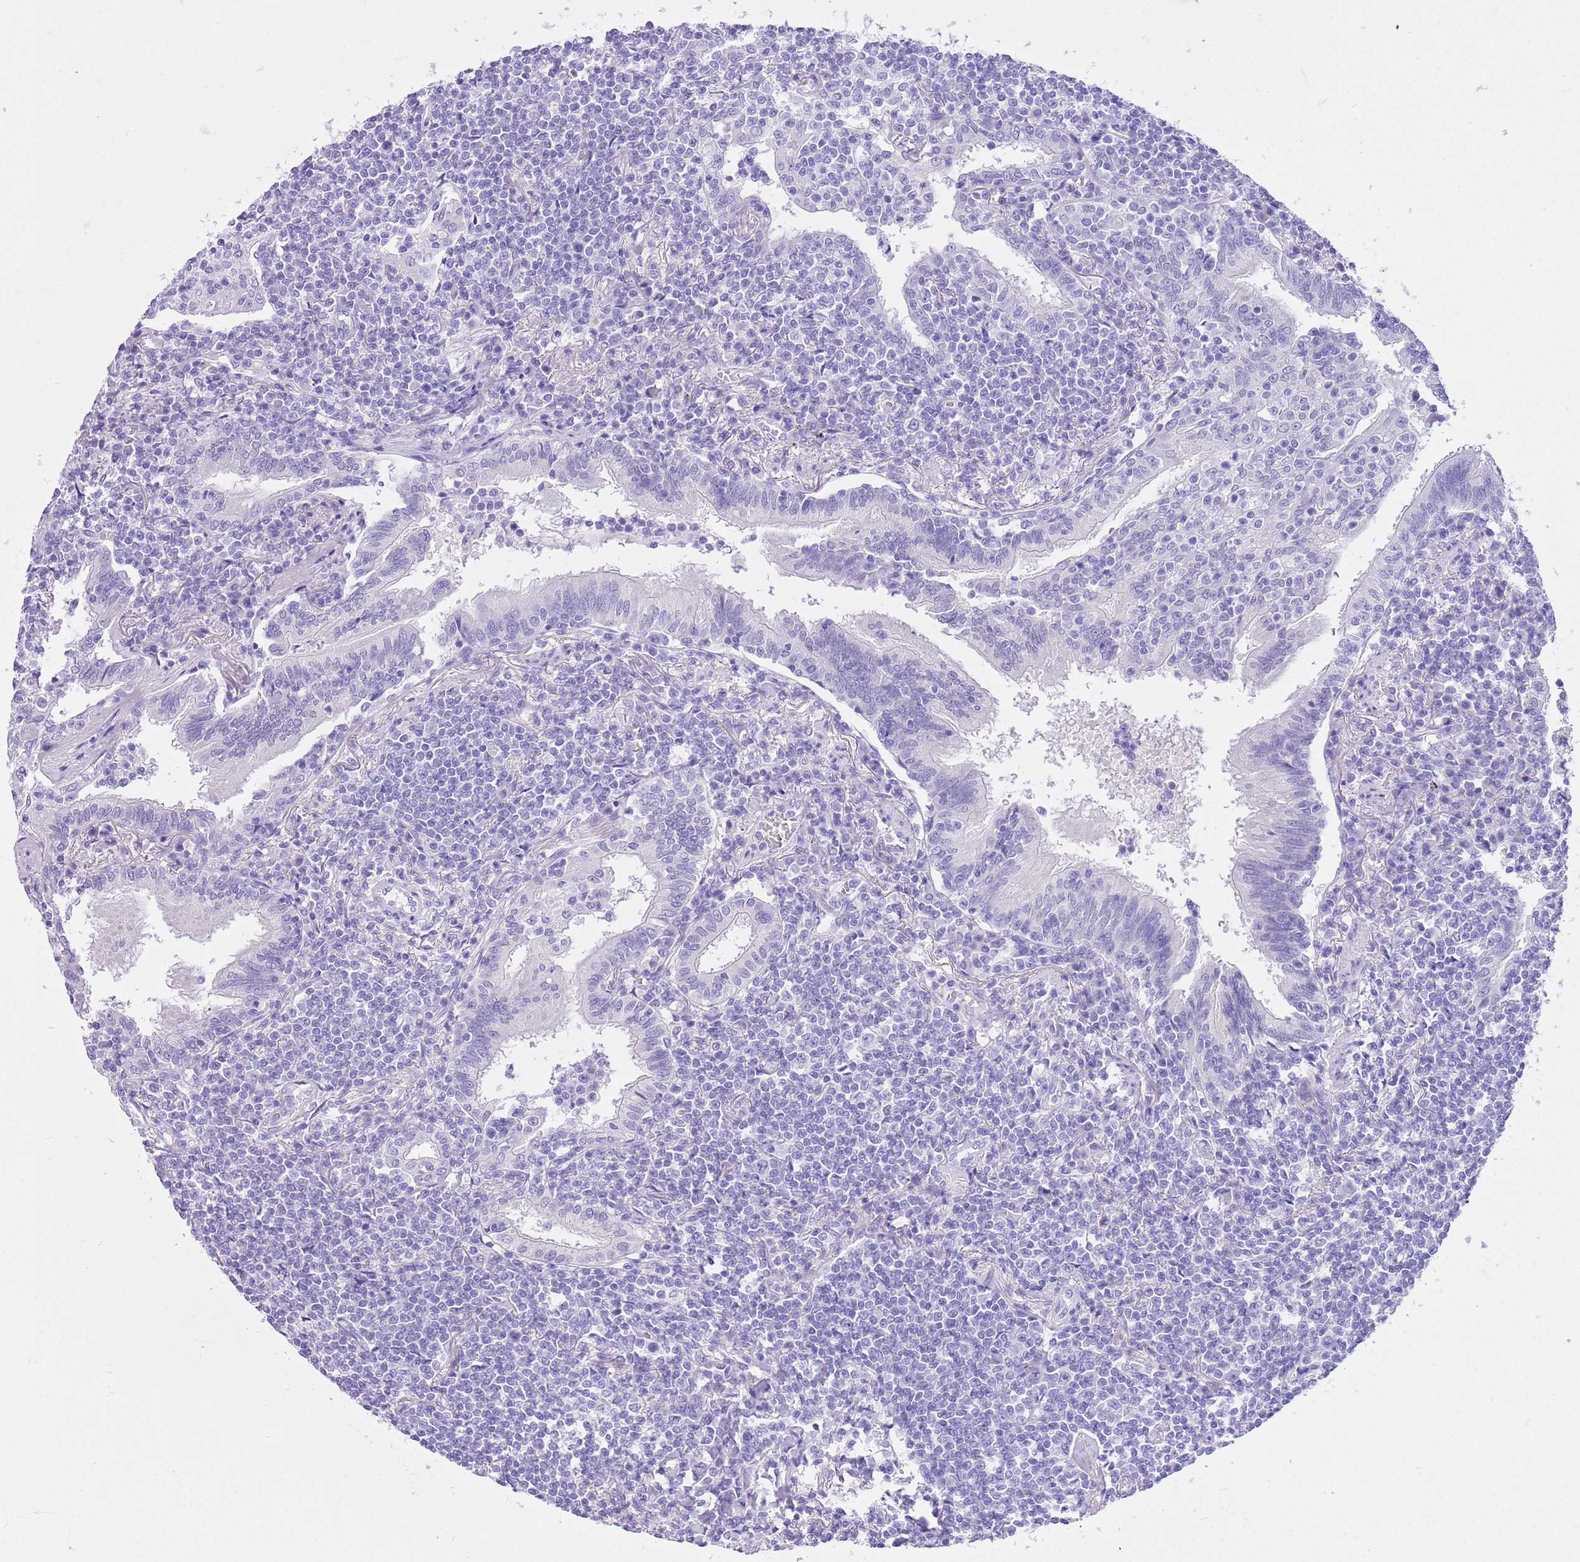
{"staining": {"intensity": "negative", "quantity": "none", "location": "none"}, "tissue": "lymphoma", "cell_type": "Tumor cells", "image_type": "cancer", "snomed": [{"axis": "morphology", "description": "Malignant lymphoma, non-Hodgkin's type, Low grade"}, {"axis": "topography", "description": "Lung"}], "caption": "An IHC micrograph of lymphoma is shown. There is no staining in tumor cells of lymphoma.", "gene": "TMEM185B", "patient": {"sex": "female", "age": 71}}